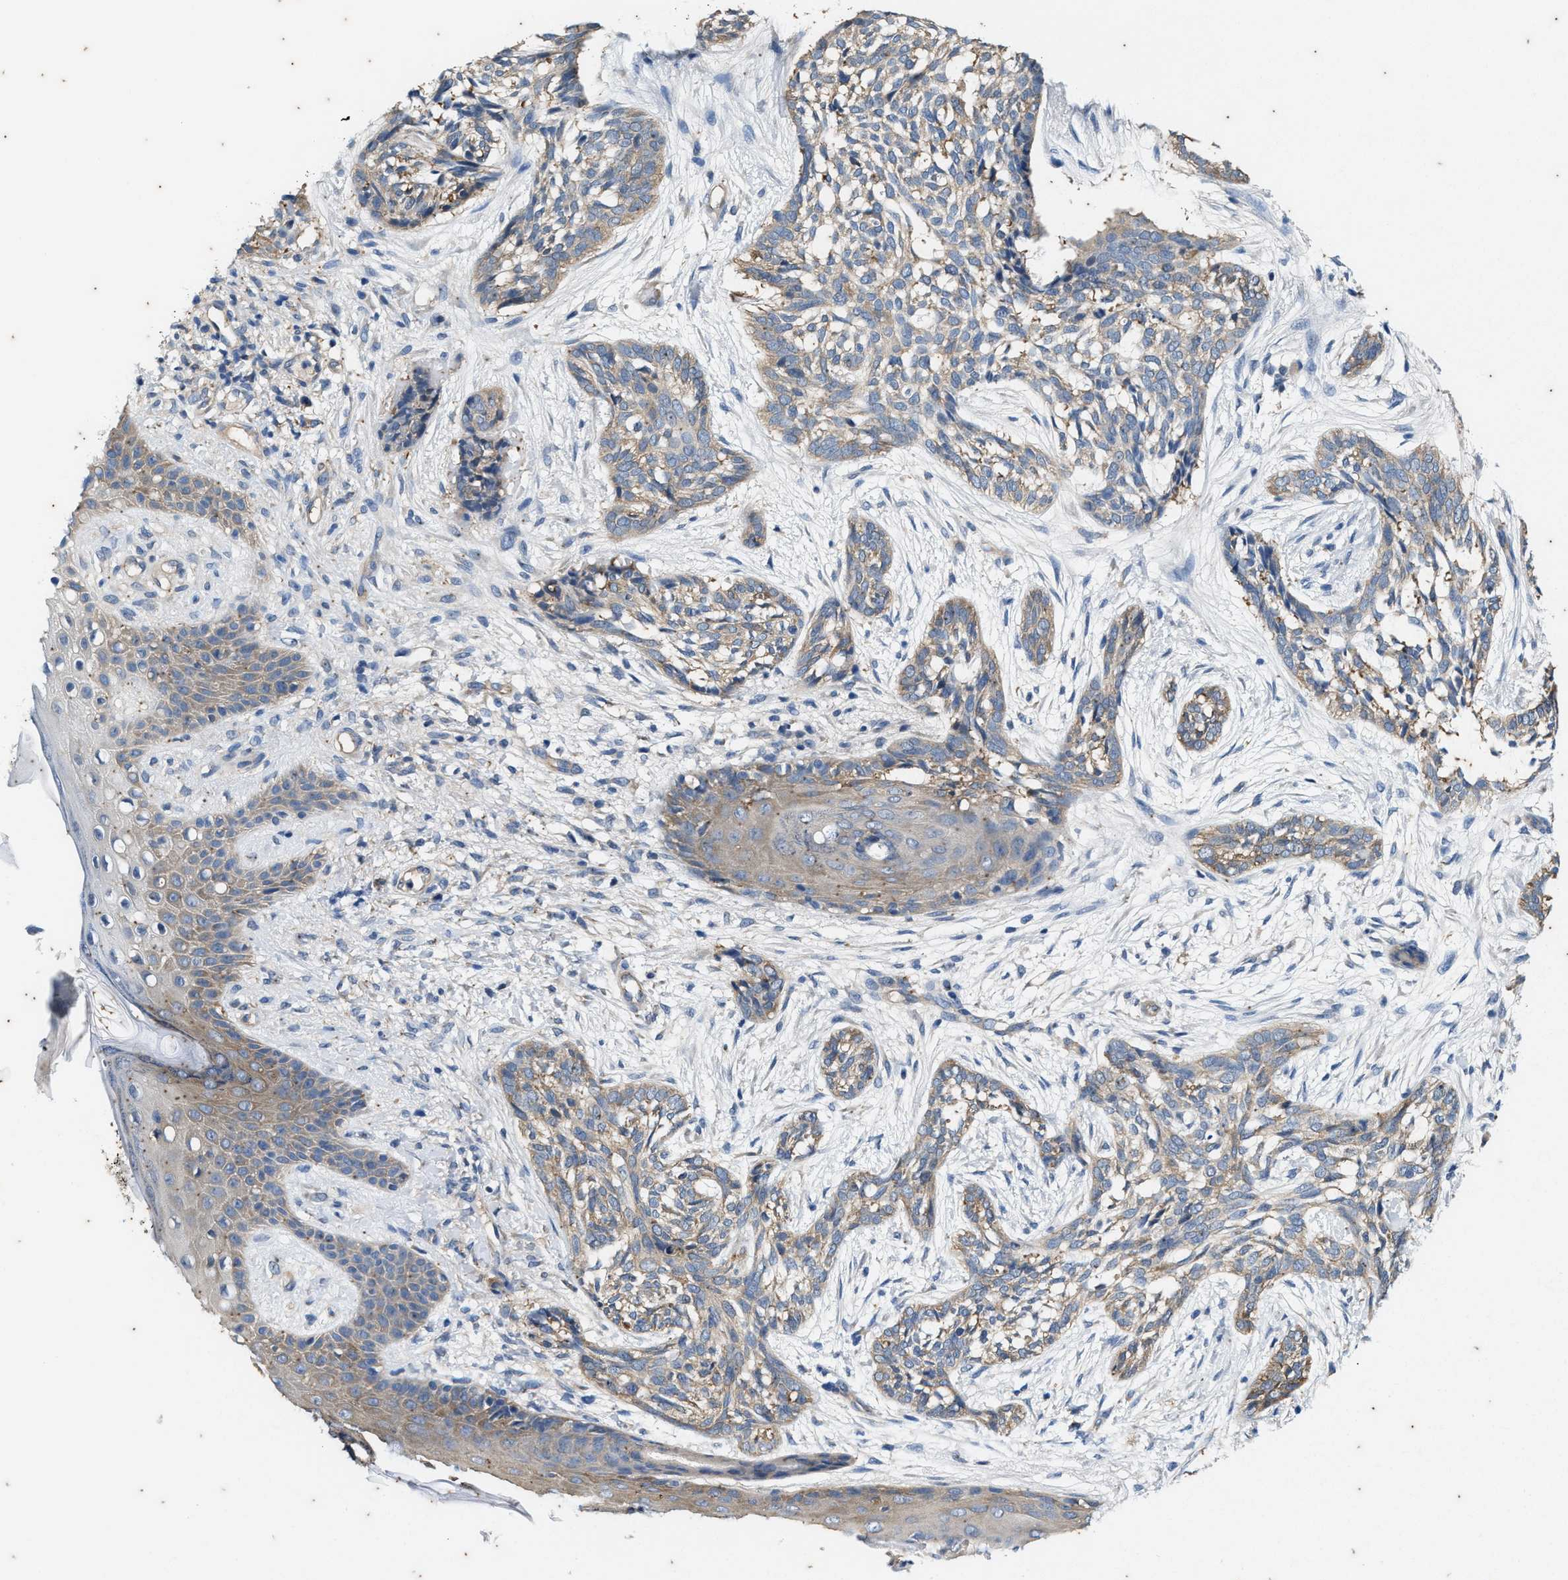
{"staining": {"intensity": "weak", "quantity": ">75%", "location": "cytoplasmic/membranous"}, "tissue": "skin cancer", "cell_type": "Tumor cells", "image_type": "cancer", "snomed": [{"axis": "morphology", "description": "Basal cell carcinoma"}, {"axis": "topography", "description": "Skin"}], "caption": "Basal cell carcinoma (skin) stained with a brown dye exhibits weak cytoplasmic/membranous positive positivity in approximately >75% of tumor cells.", "gene": "COX19", "patient": {"sex": "female", "age": 88}}